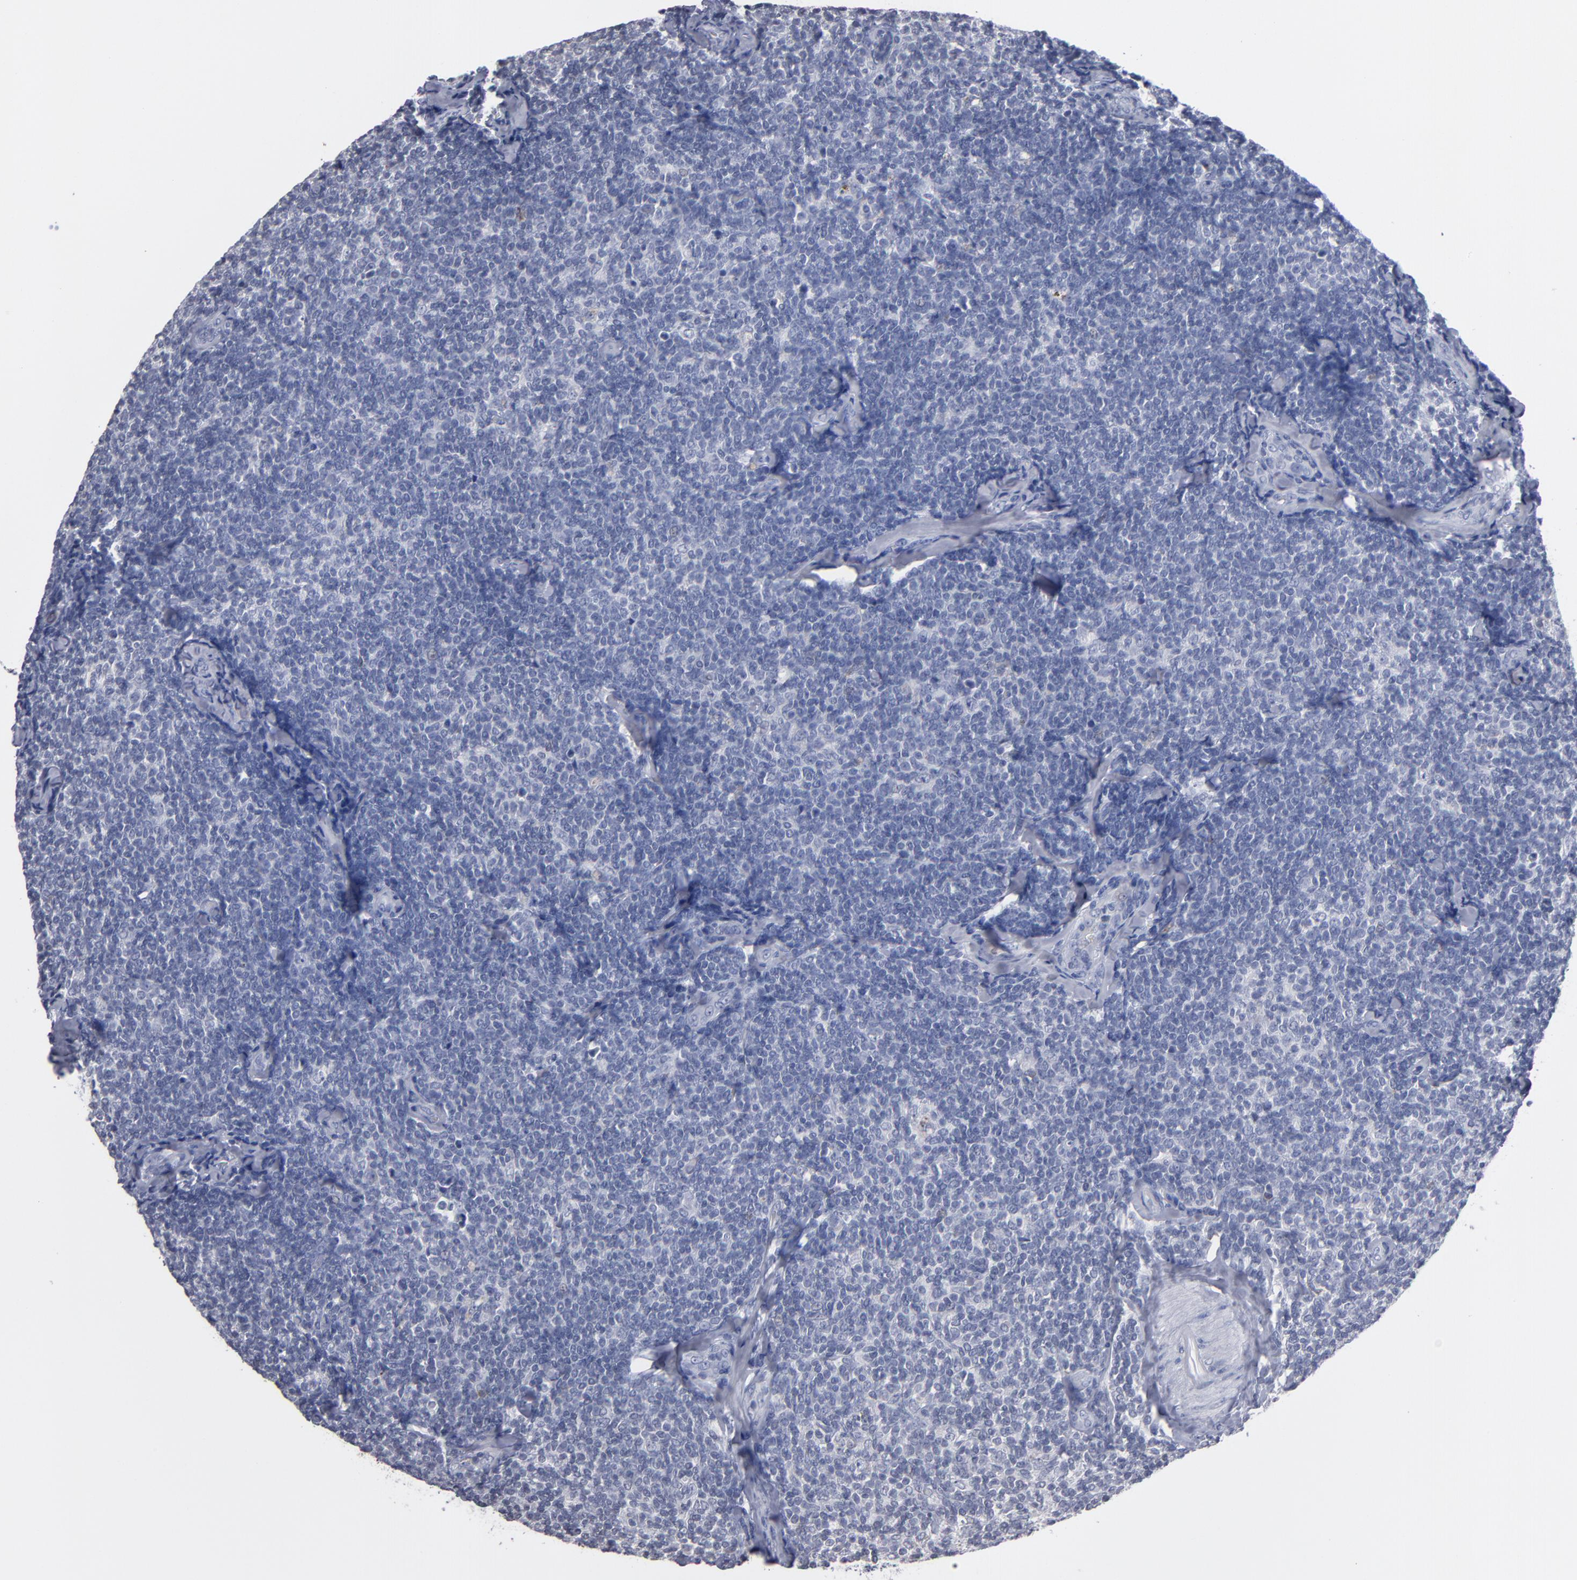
{"staining": {"intensity": "negative", "quantity": "none", "location": "none"}, "tissue": "lymphoma", "cell_type": "Tumor cells", "image_type": "cancer", "snomed": [{"axis": "morphology", "description": "Malignant lymphoma, non-Hodgkin's type, Low grade"}, {"axis": "topography", "description": "Lymph node"}], "caption": "A high-resolution micrograph shows immunohistochemistry (IHC) staining of low-grade malignant lymphoma, non-Hodgkin's type, which shows no significant positivity in tumor cells. The staining was performed using DAB to visualize the protein expression in brown, while the nuclei were stained in blue with hematoxylin (Magnification: 20x).", "gene": "RPH3A", "patient": {"sex": "female", "age": 56}}